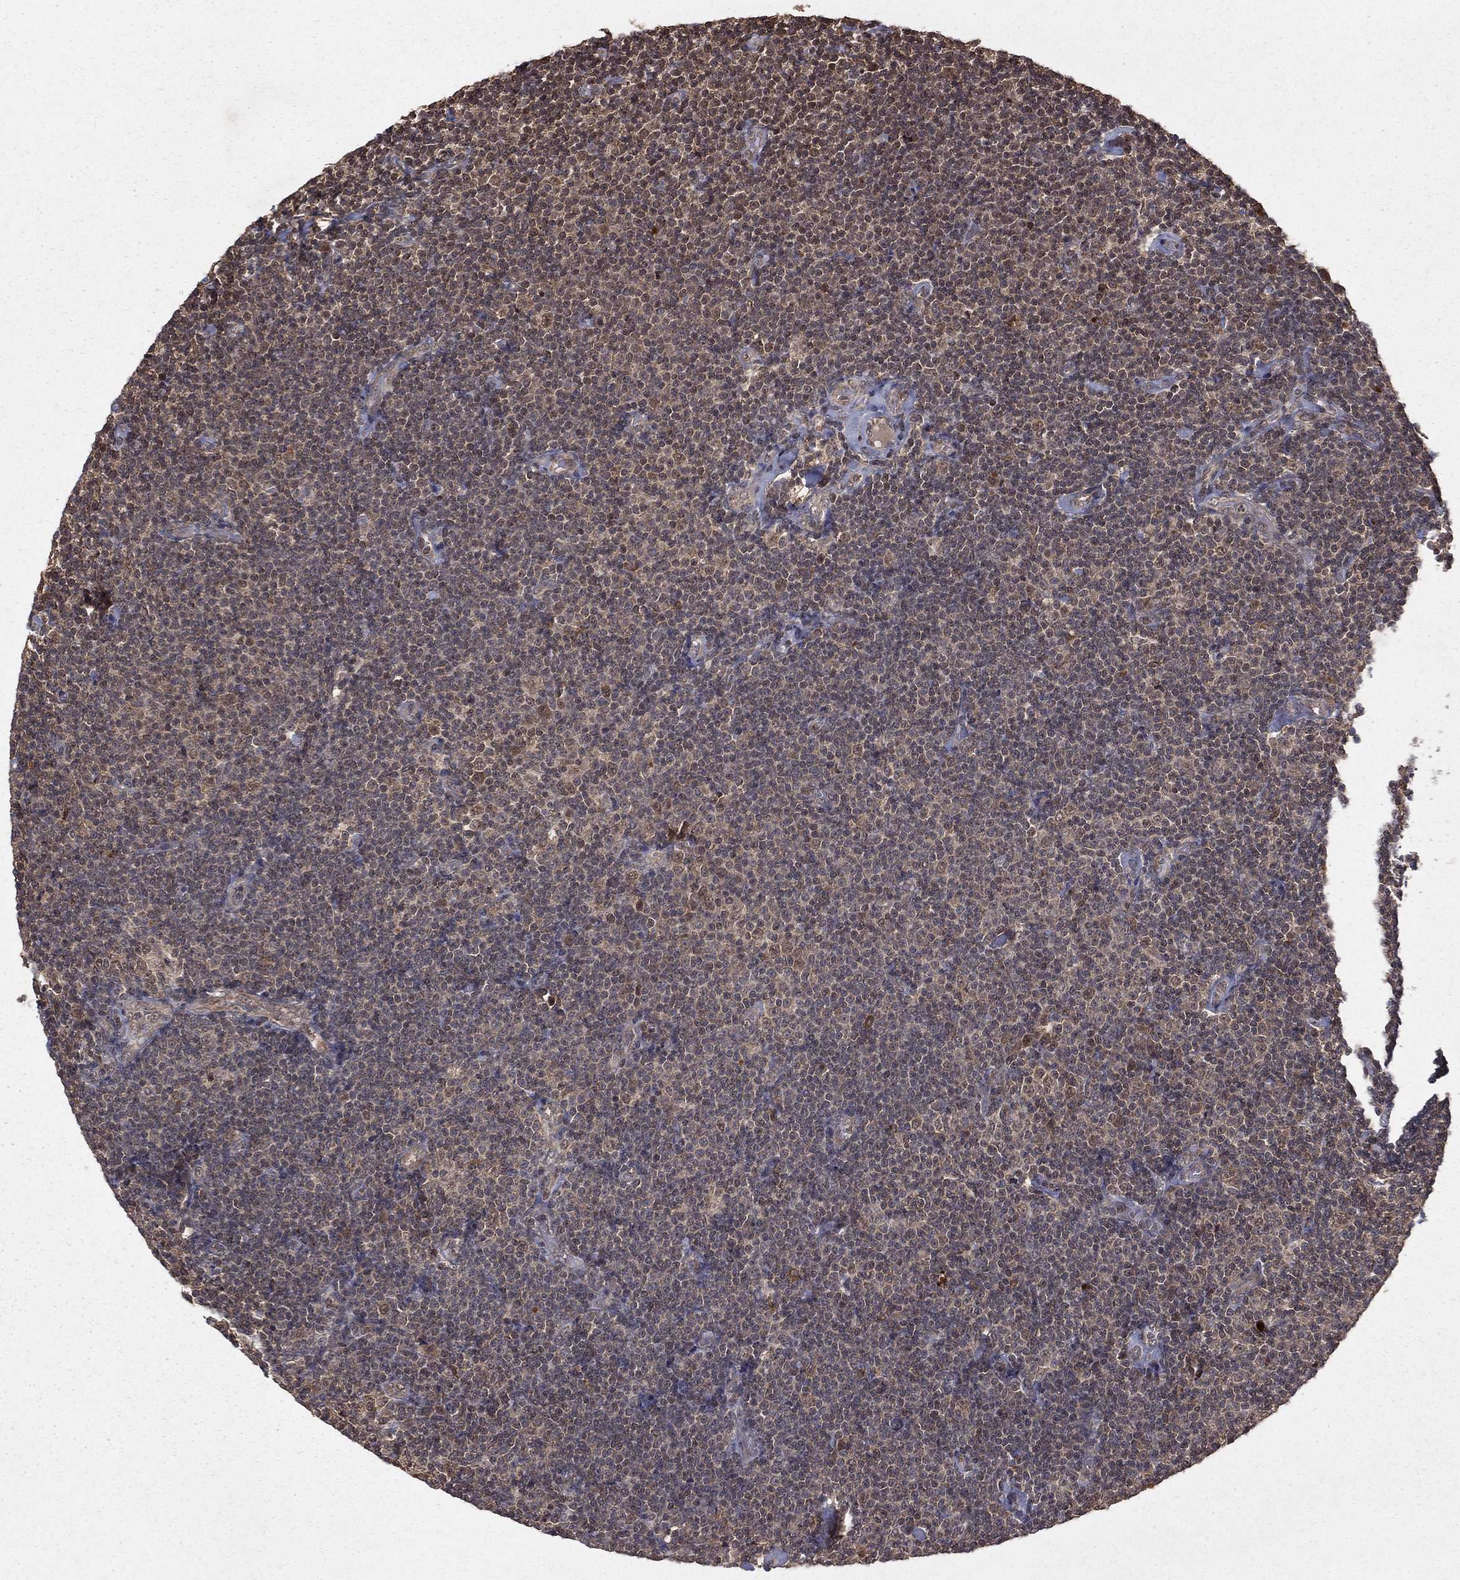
{"staining": {"intensity": "negative", "quantity": "none", "location": "none"}, "tissue": "lymphoma", "cell_type": "Tumor cells", "image_type": "cancer", "snomed": [{"axis": "morphology", "description": "Malignant lymphoma, non-Hodgkin's type, Low grade"}, {"axis": "topography", "description": "Lymph node"}], "caption": "IHC photomicrograph of neoplastic tissue: malignant lymphoma, non-Hodgkin's type (low-grade) stained with DAB (3,3'-diaminobenzidine) demonstrates no significant protein positivity in tumor cells.", "gene": "ZDHHC15", "patient": {"sex": "male", "age": 81}}